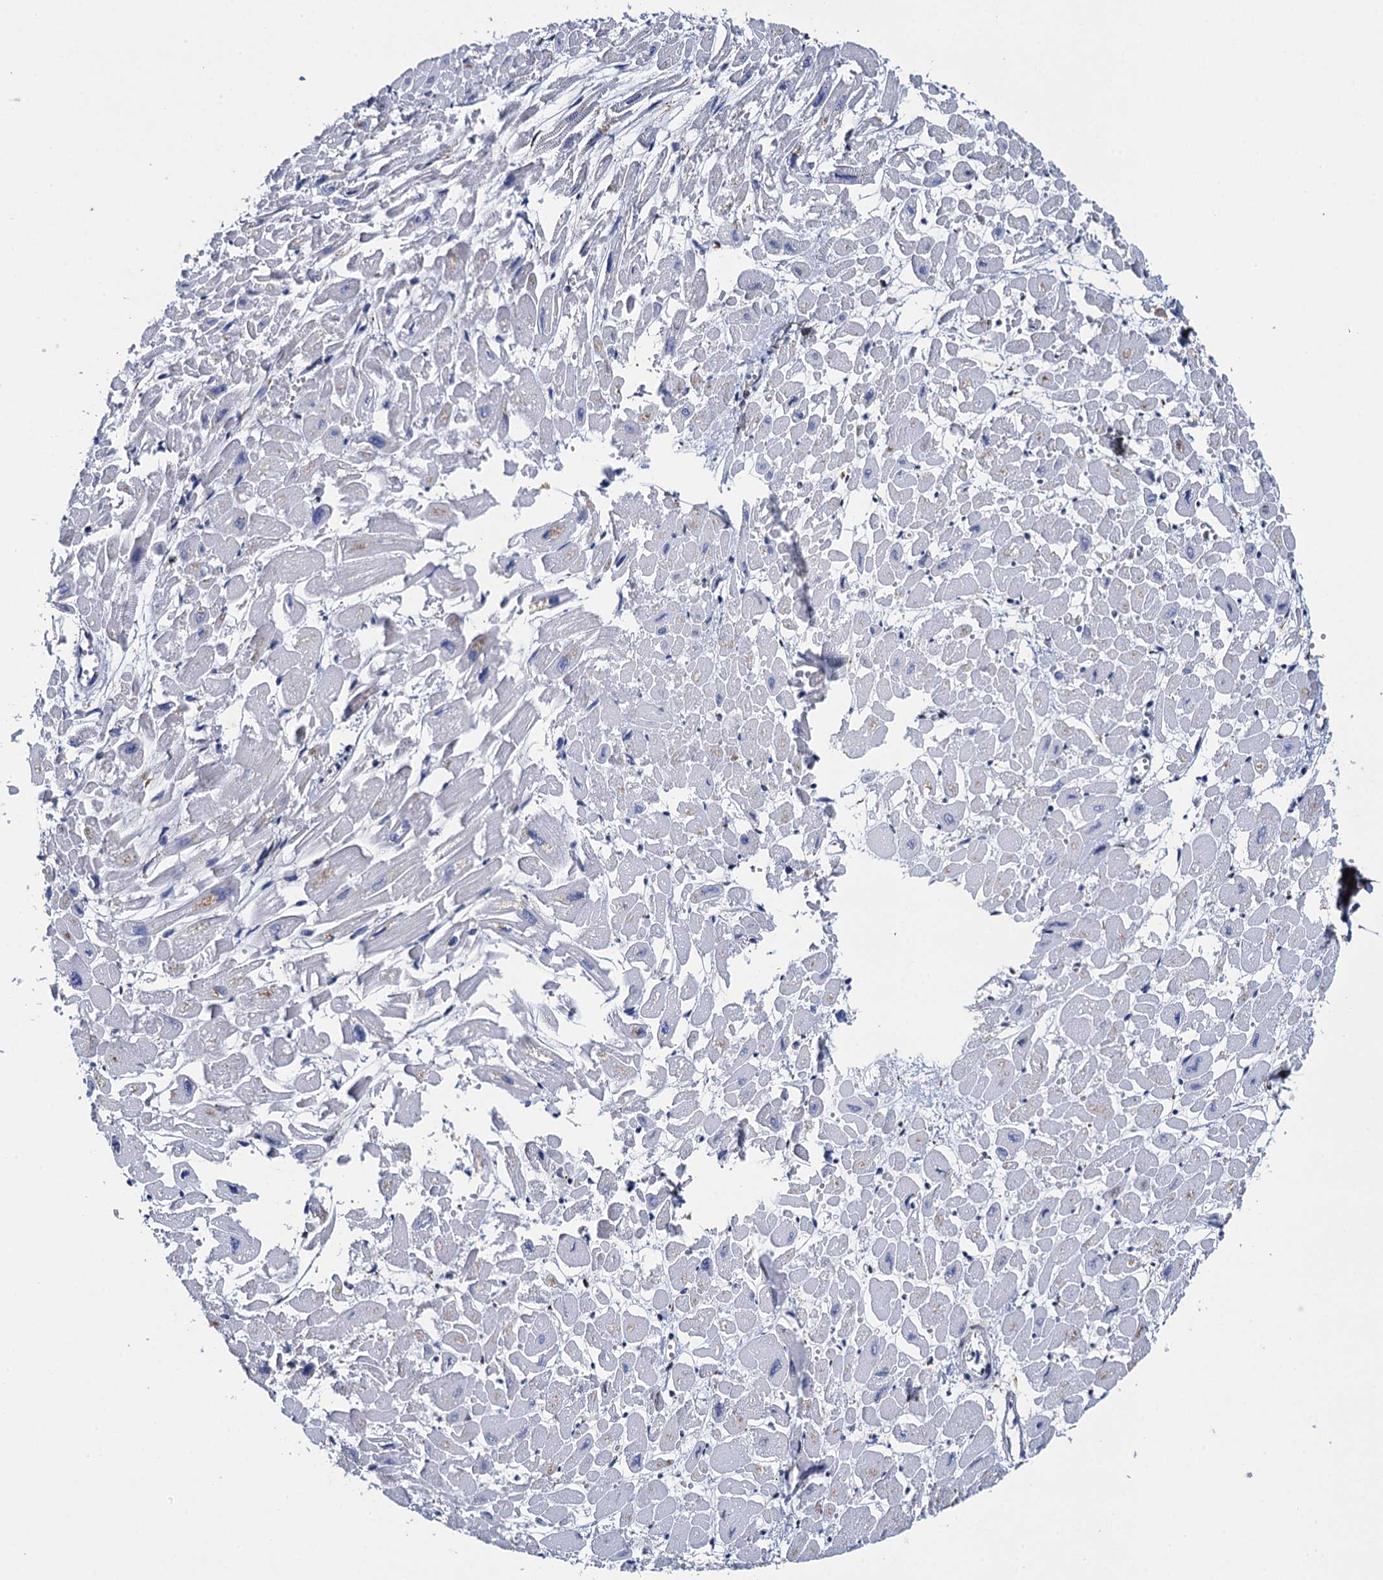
{"staining": {"intensity": "negative", "quantity": "none", "location": "none"}, "tissue": "heart muscle", "cell_type": "Cardiomyocytes", "image_type": "normal", "snomed": [{"axis": "morphology", "description": "Normal tissue, NOS"}, {"axis": "topography", "description": "Heart"}], "caption": "A photomicrograph of human heart muscle is negative for staining in cardiomyocytes. The staining is performed using DAB (3,3'-diaminobenzidine) brown chromogen with nuclei counter-stained in using hematoxylin.", "gene": "POGLUT3", "patient": {"sex": "male", "age": 54}}